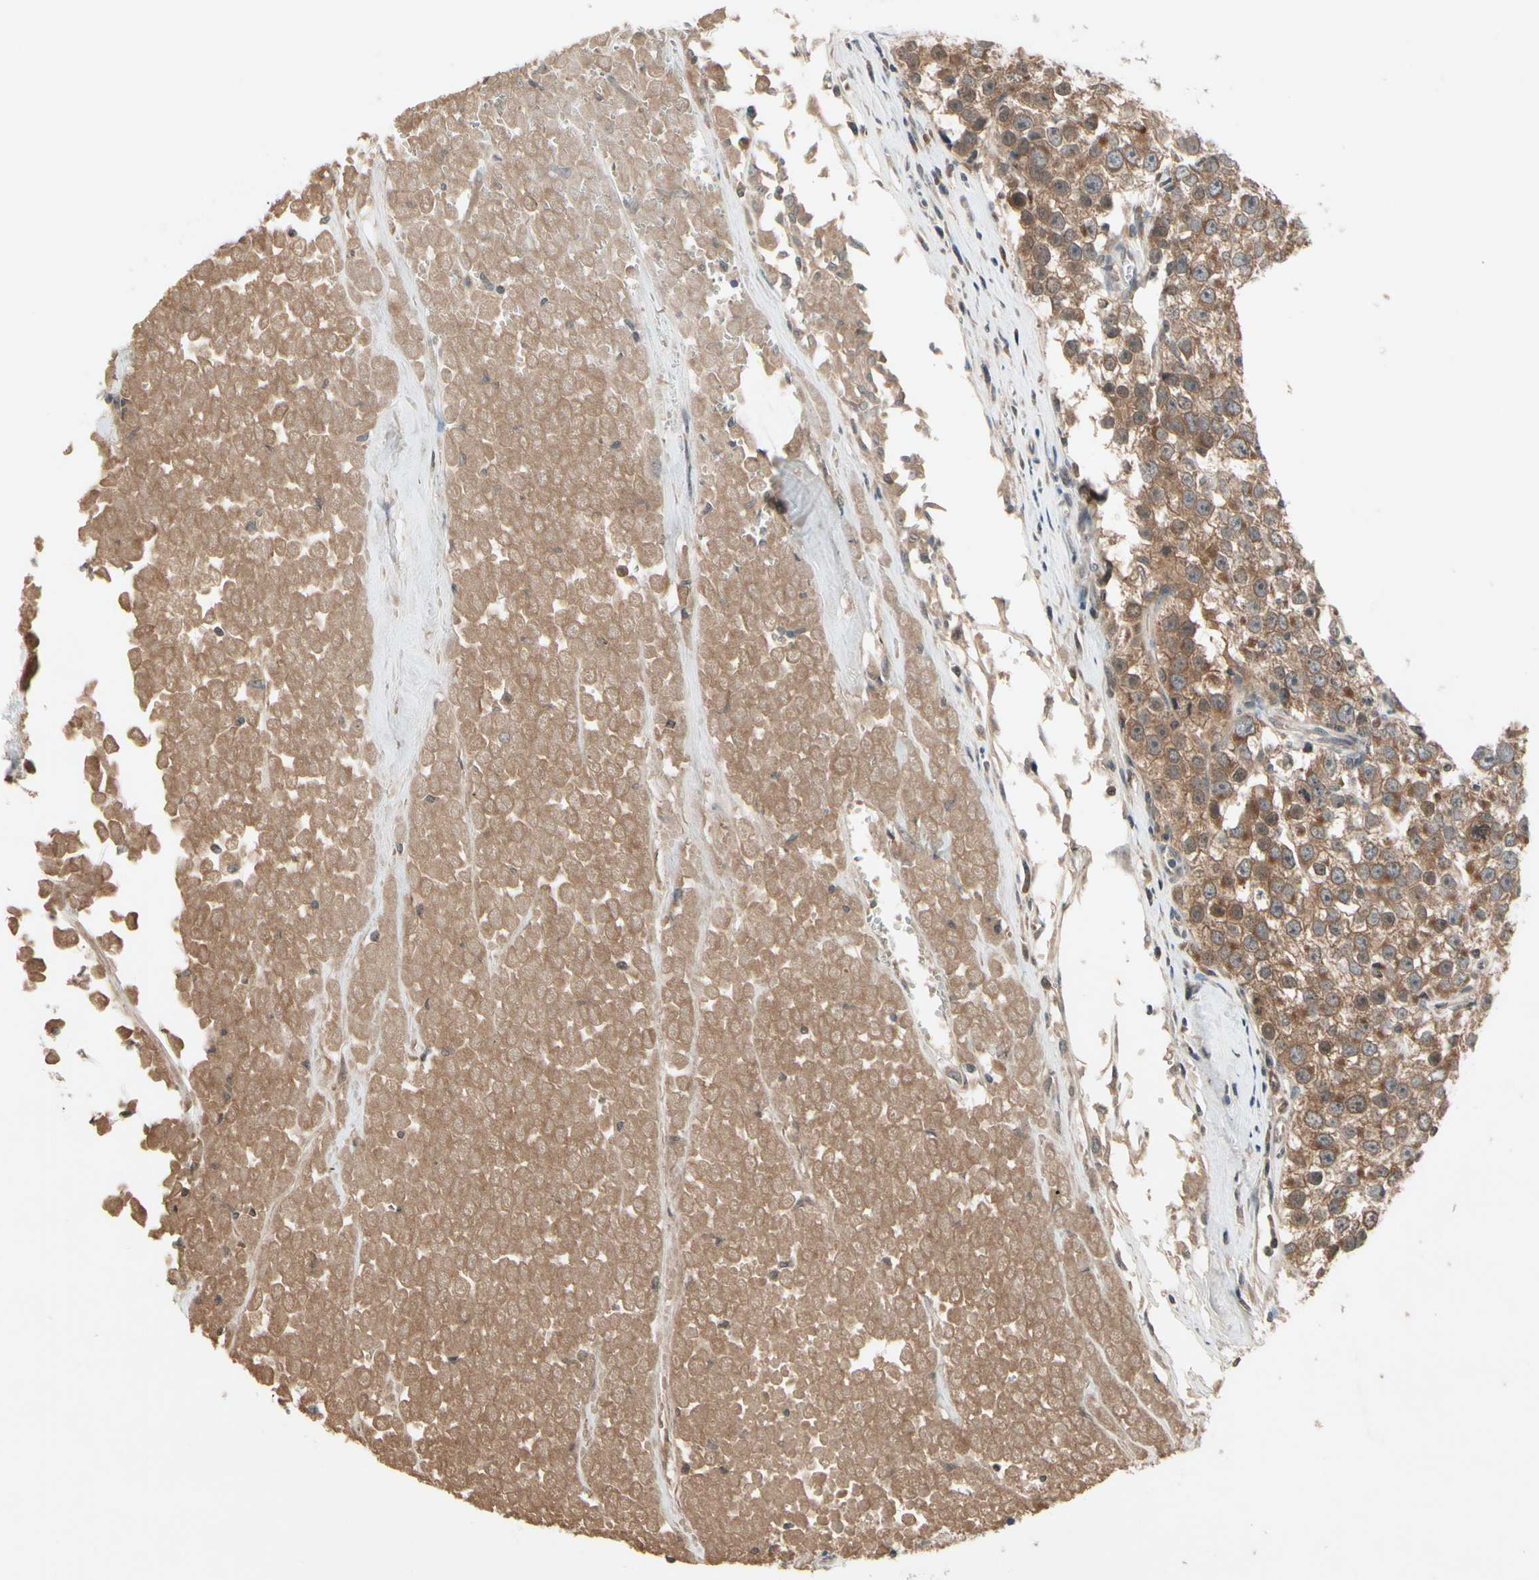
{"staining": {"intensity": "moderate", "quantity": ">75%", "location": "cytoplasmic/membranous"}, "tissue": "testis cancer", "cell_type": "Tumor cells", "image_type": "cancer", "snomed": [{"axis": "morphology", "description": "Seminoma, NOS"}, {"axis": "morphology", "description": "Carcinoma, Embryonal, NOS"}, {"axis": "topography", "description": "Testis"}], "caption": "Human seminoma (testis) stained with a protein marker exhibits moderate staining in tumor cells.", "gene": "NSF", "patient": {"sex": "male", "age": 52}}